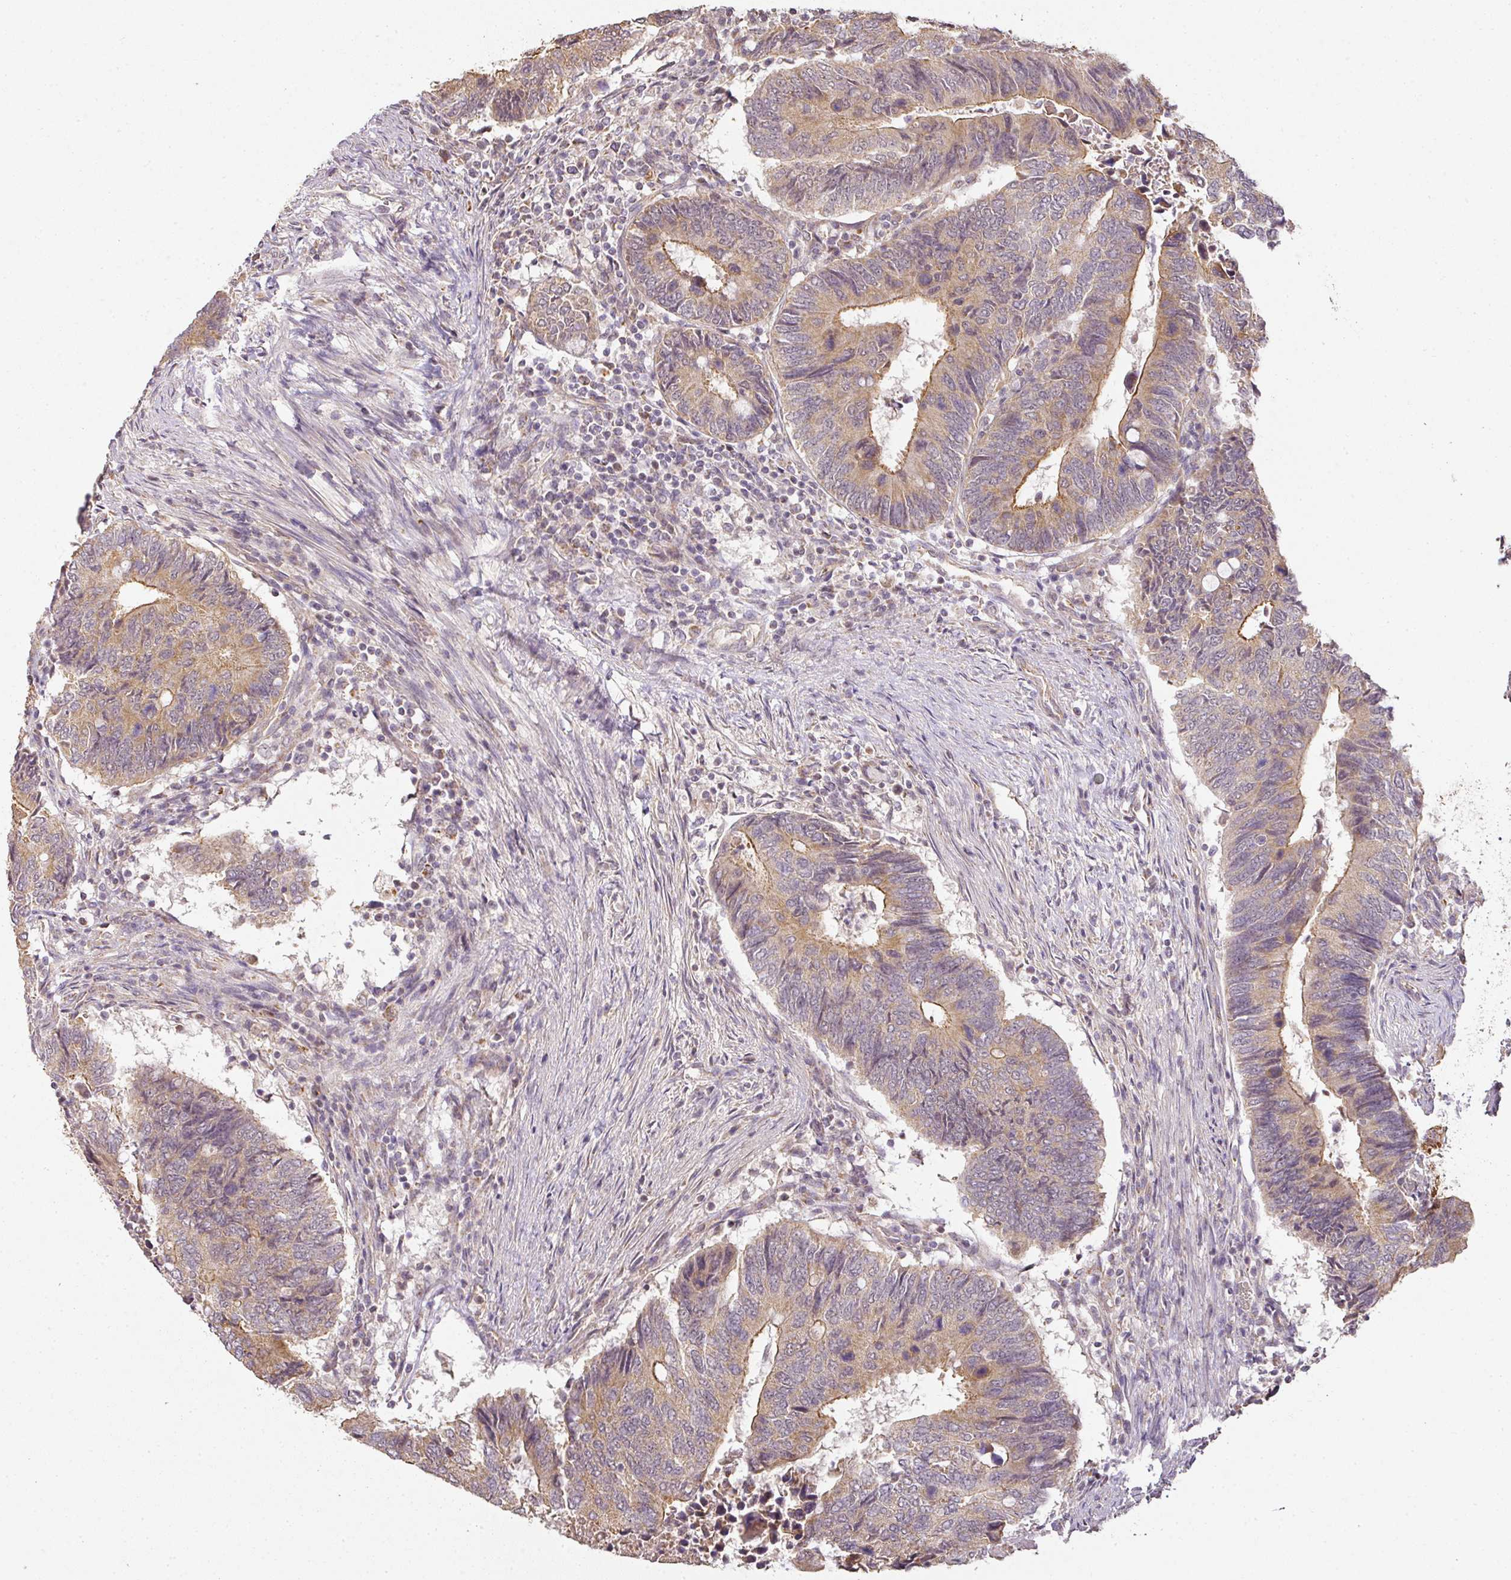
{"staining": {"intensity": "moderate", "quantity": ">75%", "location": "cytoplasmic/membranous"}, "tissue": "colorectal cancer", "cell_type": "Tumor cells", "image_type": "cancer", "snomed": [{"axis": "morphology", "description": "Adenocarcinoma, NOS"}, {"axis": "topography", "description": "Colon"}], "caption": "There is medium levels of moderate cytoplasmic/membranous staining in tumor cells of colorectal cancer (adenocarcinoma), as demonstrated by immunohistochemical staining (brown color).", "gene": "MYOM2", "patient": {"sex": "male", "age": 87}}